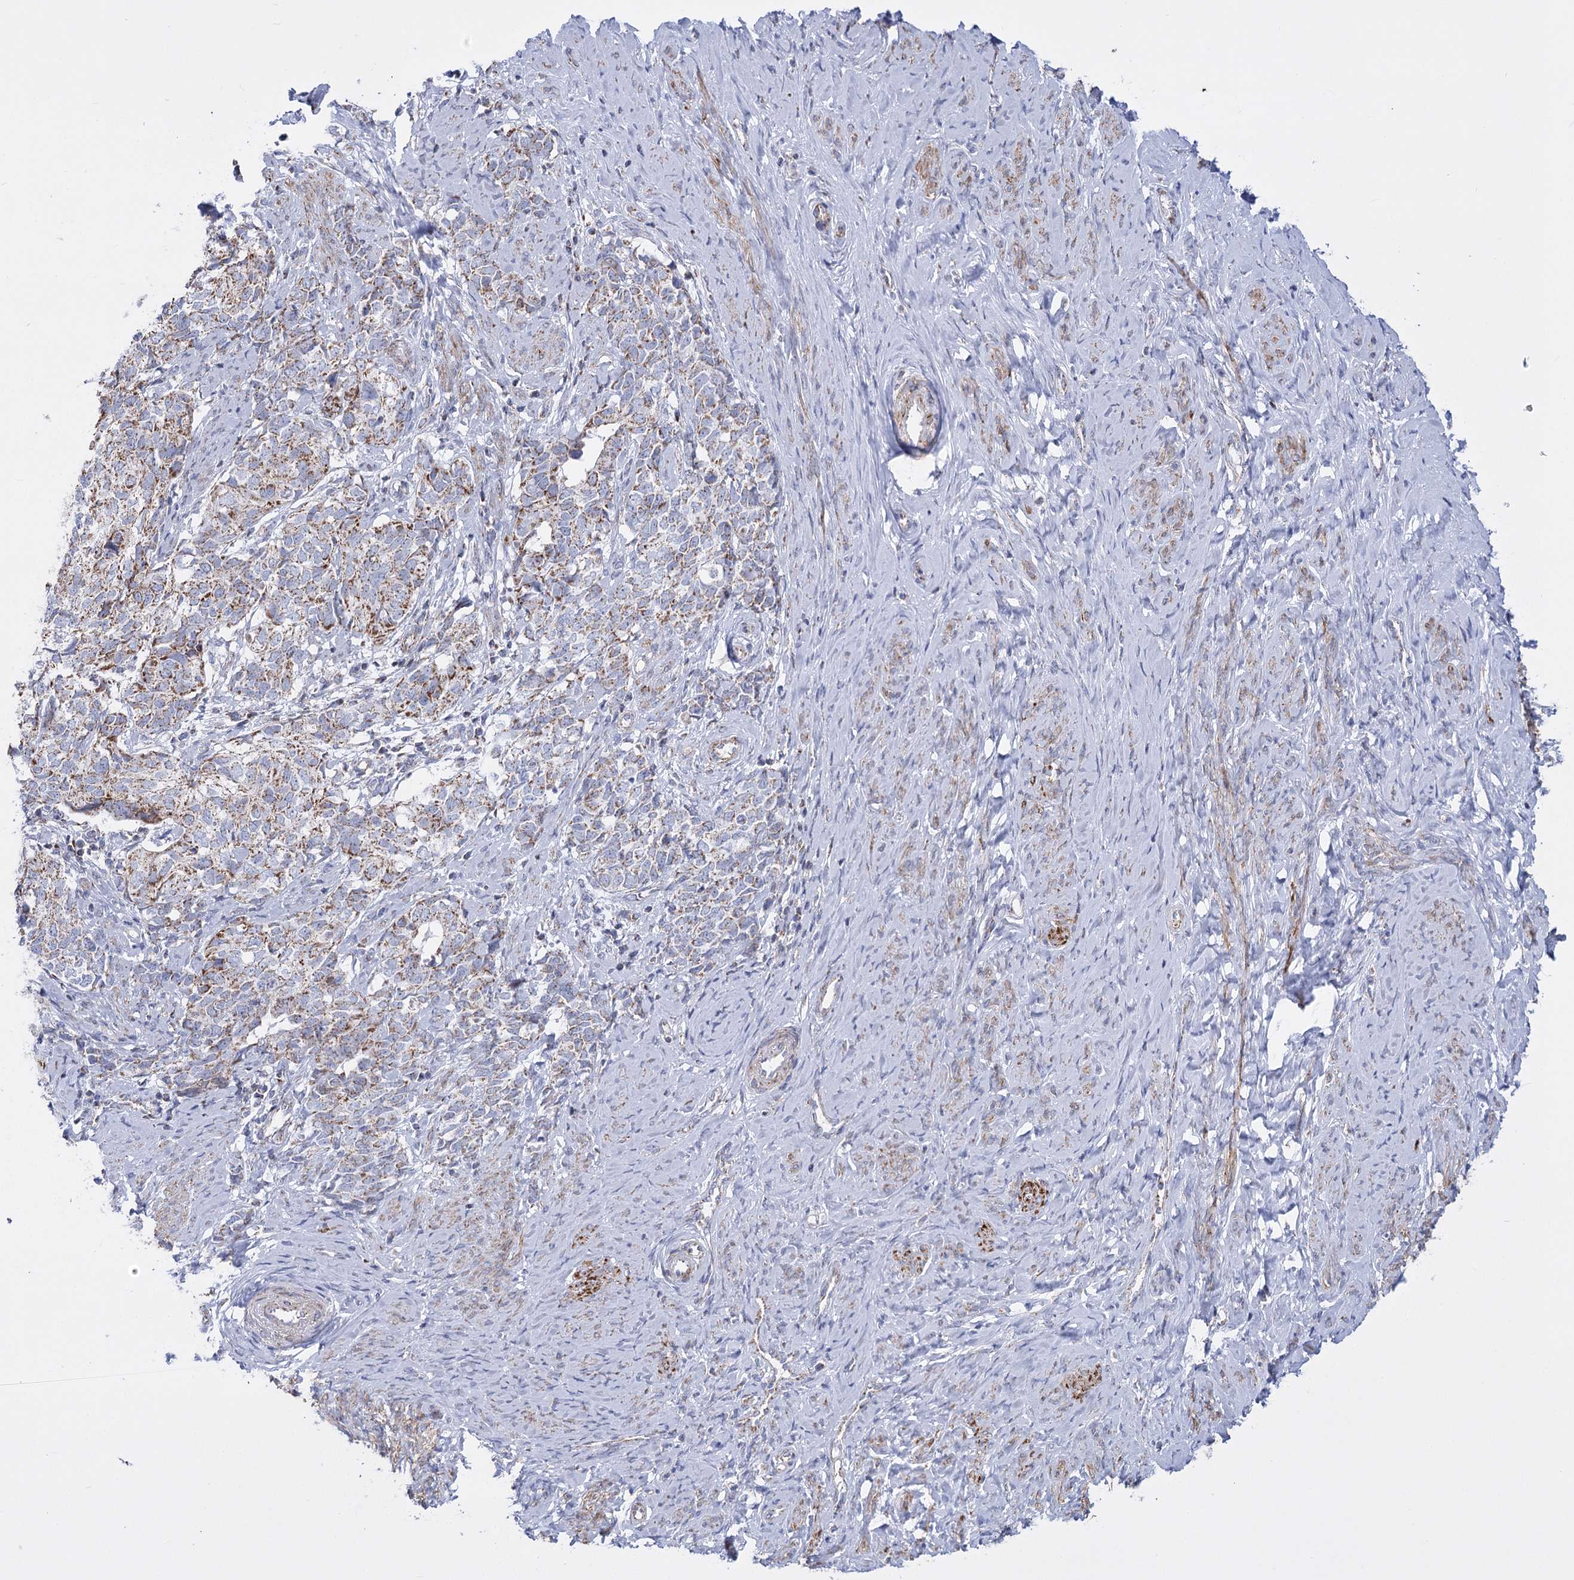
{"staining": {"intensity": "moderate", "quantity": "25%-75%", "location": "cytoplasmic/membranous"}, "tissue": "cervical cancer", "cell_type": "Tumor cells", "image_type": "cancer", "snomed": [{"axis": "morphology", "description": "Squamous cell carcinoma, NOS"}, {"axis": "topography", "description": "Cervix"}], "caption": "Protein expression analysis of cervical squamous cell carcinoma reveals moderate cytoplasmic/membranous staining in about 25%-75% of tumor cells. The protein of interest is stained brown, and the nuclei are stained in blue (DAB IHC with brightfield microscopy, high magnification).", "gene": "PDHB", "patient": {"sex": "female", "age": 63}}